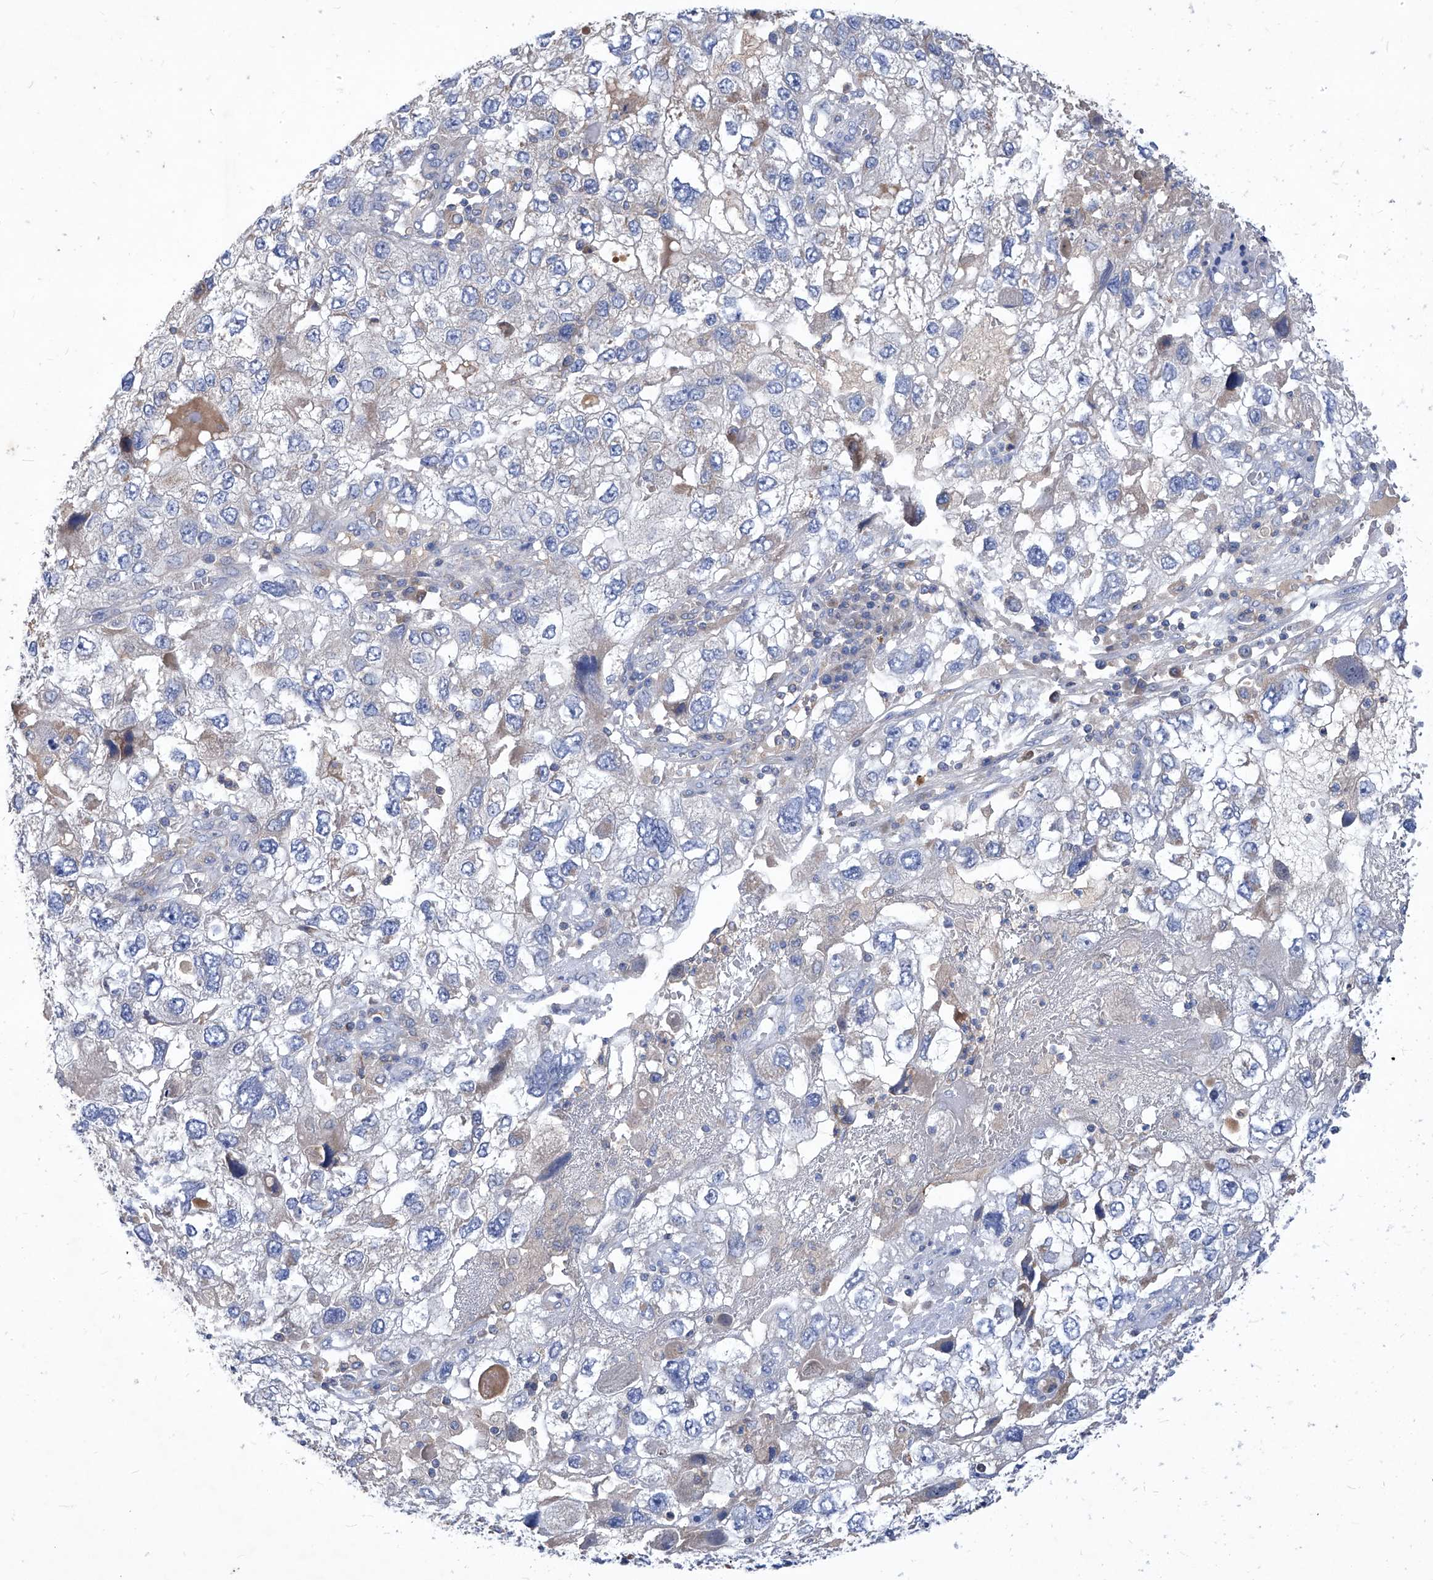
{"staining": {"intensity": "negative", "quantity": "none", "location": "none"}, "tissue": "endometrial cancer", "cell_type": "Tumor cells", "image_type": "cancer", "snomed": [{"axis": "morphology", "description": "Adenocarcinoma, NOS"}, {"axis": "topography", "description": "Endometrium"}], "caption": "A histopathology image of endometrial cancer (adenocarcinoma) stained for a protein displays no brown staining in tumor cells. (DAB (3,3'-diaminobenzidine) immunohistochemistry visualized using brightfield microscopy, high magnification).", "gene": "EPHA8", "patient": {"sex": "female", "age": 49}}